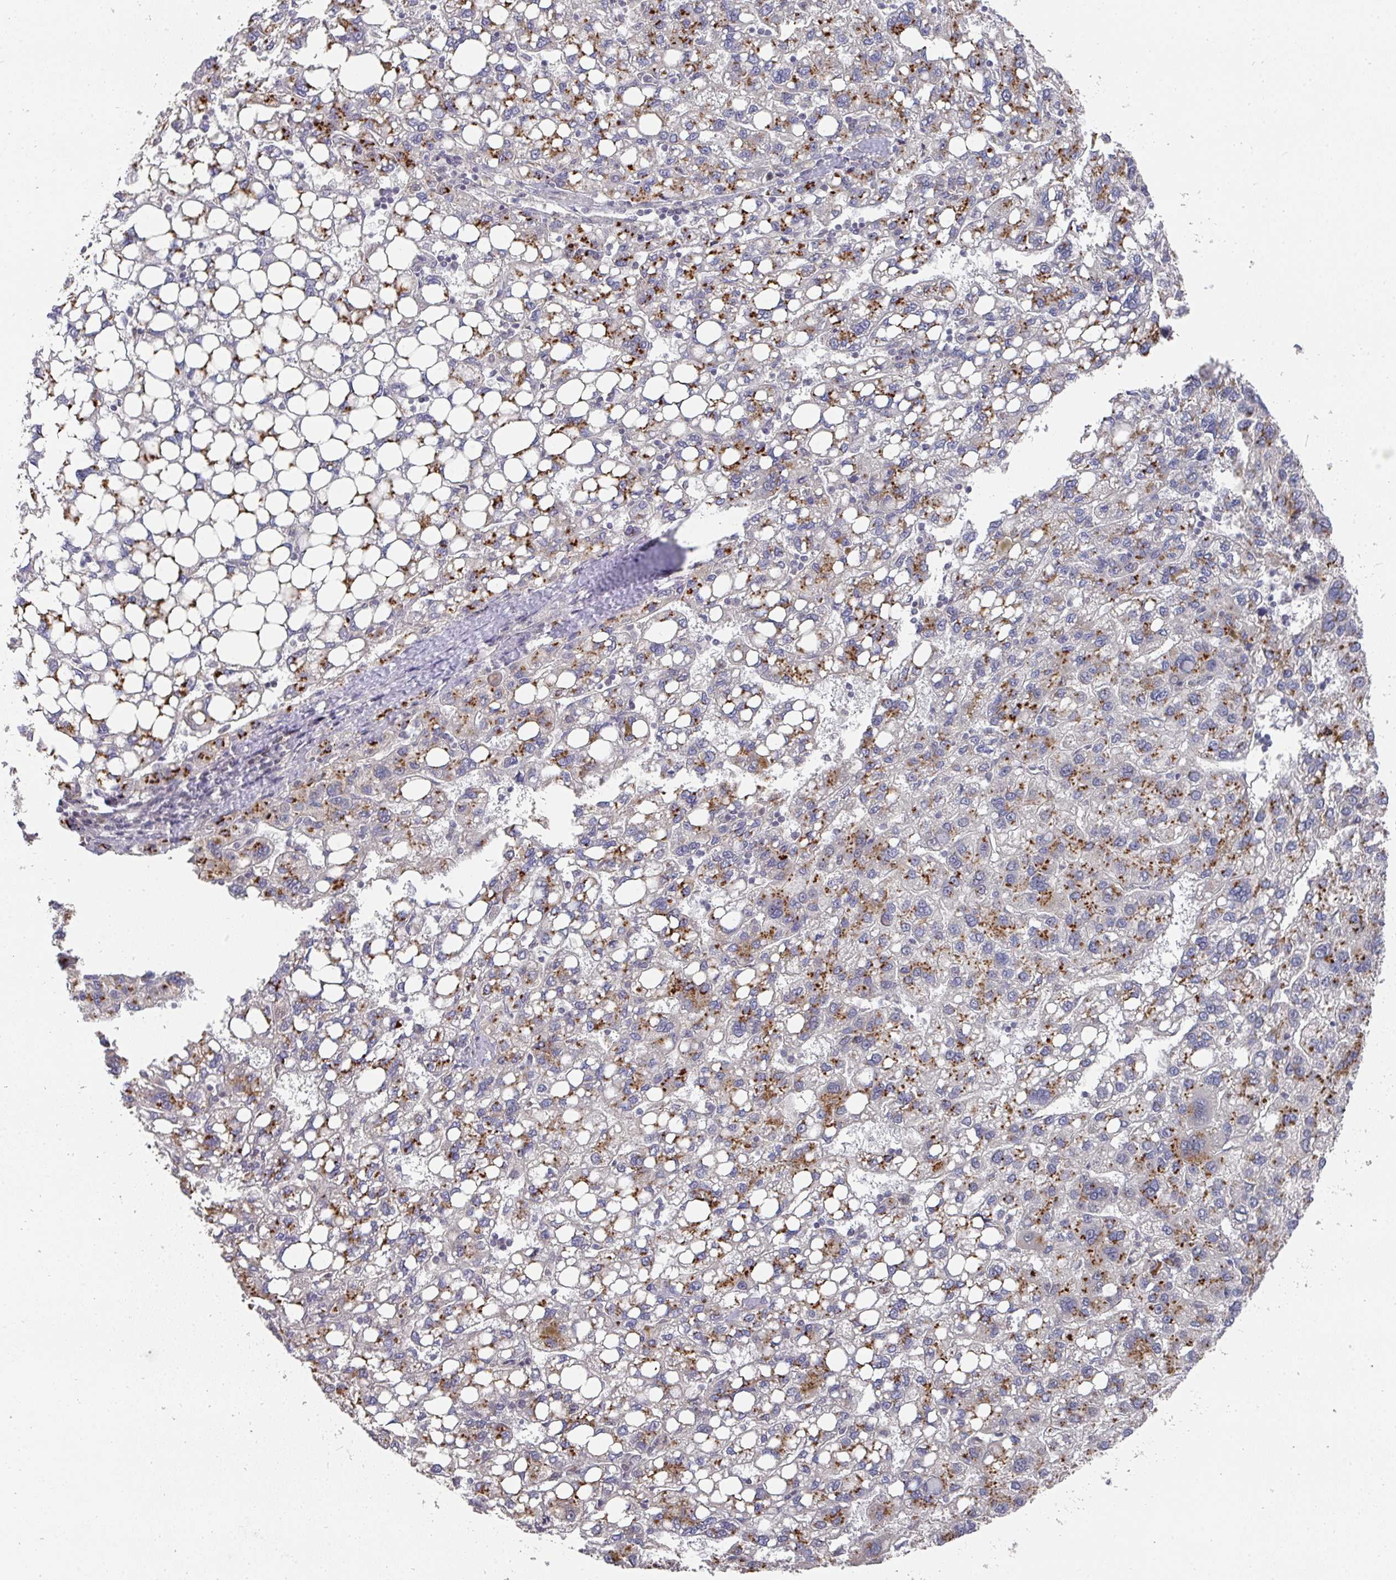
{"staining": {"intensity": "moderate", "quantity": "25%-75%", "location": "cytoplasmic/membranous"}, "tissue": "liver cancer", "cell_type": "Tumor cells", "image_type": "cancer", "snomed": [{"axis": "morphology", "description": "Carcinoma, Hepatocellular, NOS"}, {"axis": "topography", "description": "Liver"}], "caption": "Hepatocellular carcinoma (liver) stained with DAB IHC shows medium levels of moderate cytoplasmic/membranous expression in approximately 25%-75% of tumor cells.", "gene": "C18orf25", "patient": {"sex": "female", "age": 82}}